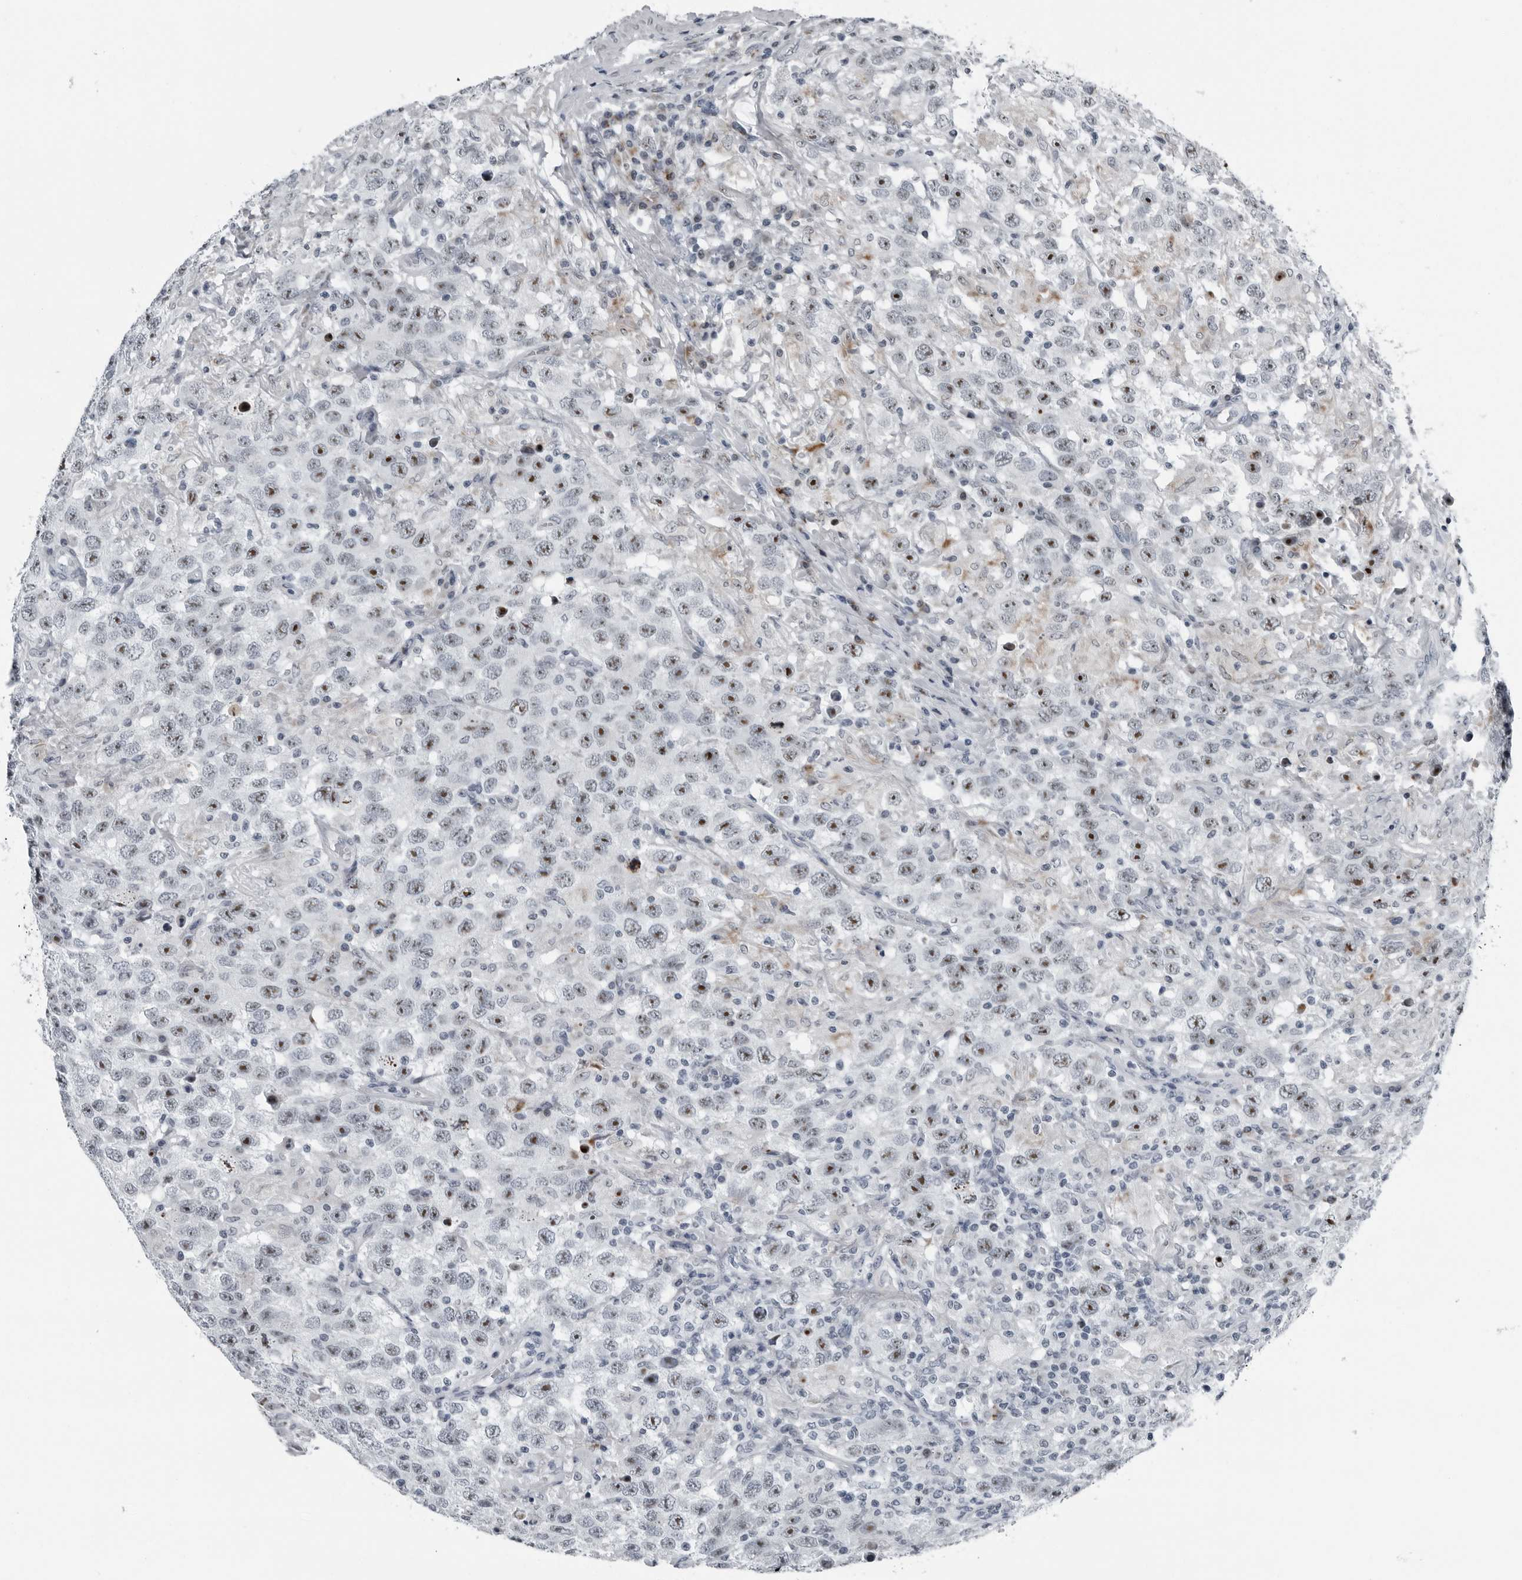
{"staining": {"intensity": "strong", "quantity": ">75%", "location": "nuclear"}, "tissue": "testis cancer", "cell_type": "Tumor cells", "image_type": "cancer", "snomed": [{"axis": "morphology", "description": "Seminoma, NOS"}, {"axis": "topography", "description": "Testis"}], "caption": "DAB immunohistochemical staining of testis cancer (seminoma) exhibits strong nuclear protein expression in approximately >75% of tumor cells.", "gene": "PDCD11", "patient": {"sex": "male", "age": 41}}